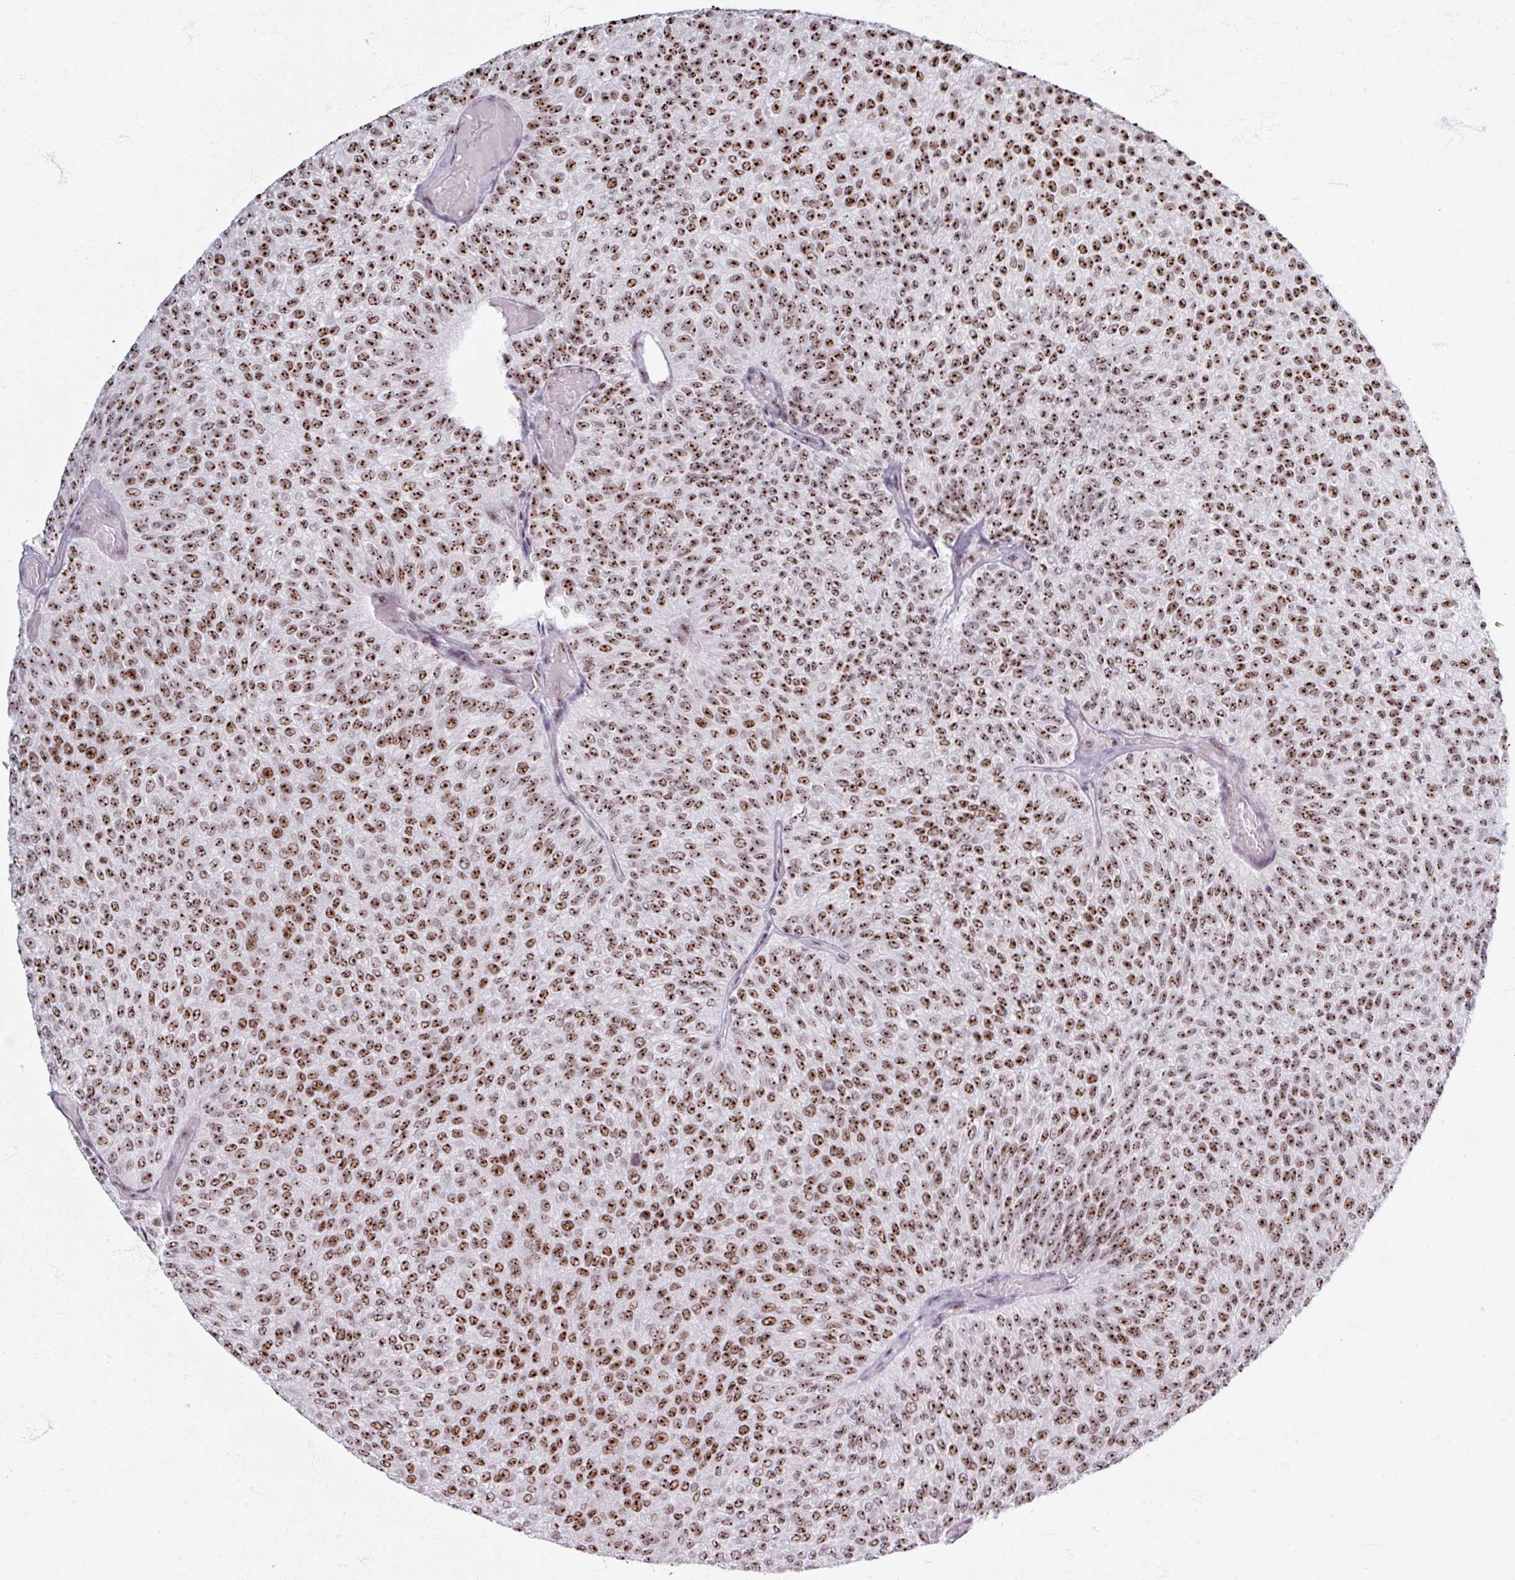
{"staining": {"intensity": "strong", "quantity": ">75%", "location": "nuclear"}, "tissue": "urothelial cancer", "cell_type": "Tumor cells", "image_type": "cancer", "snomed": [{"axis": "morphology", "description": "Urothelial carcinoma, Low grade"}, {"axis": "topography", "description": "Urinary bladder"}], "caption": "Immunohistochemistry (IHC) micrograph of urothelial cancer stained for a protein (brown), which exhibits high levels of strong nuclear positivity in approximately >75% of tumor cells.", "gene": "ADAR", "patient": {"sex": "male", "age": 78}}